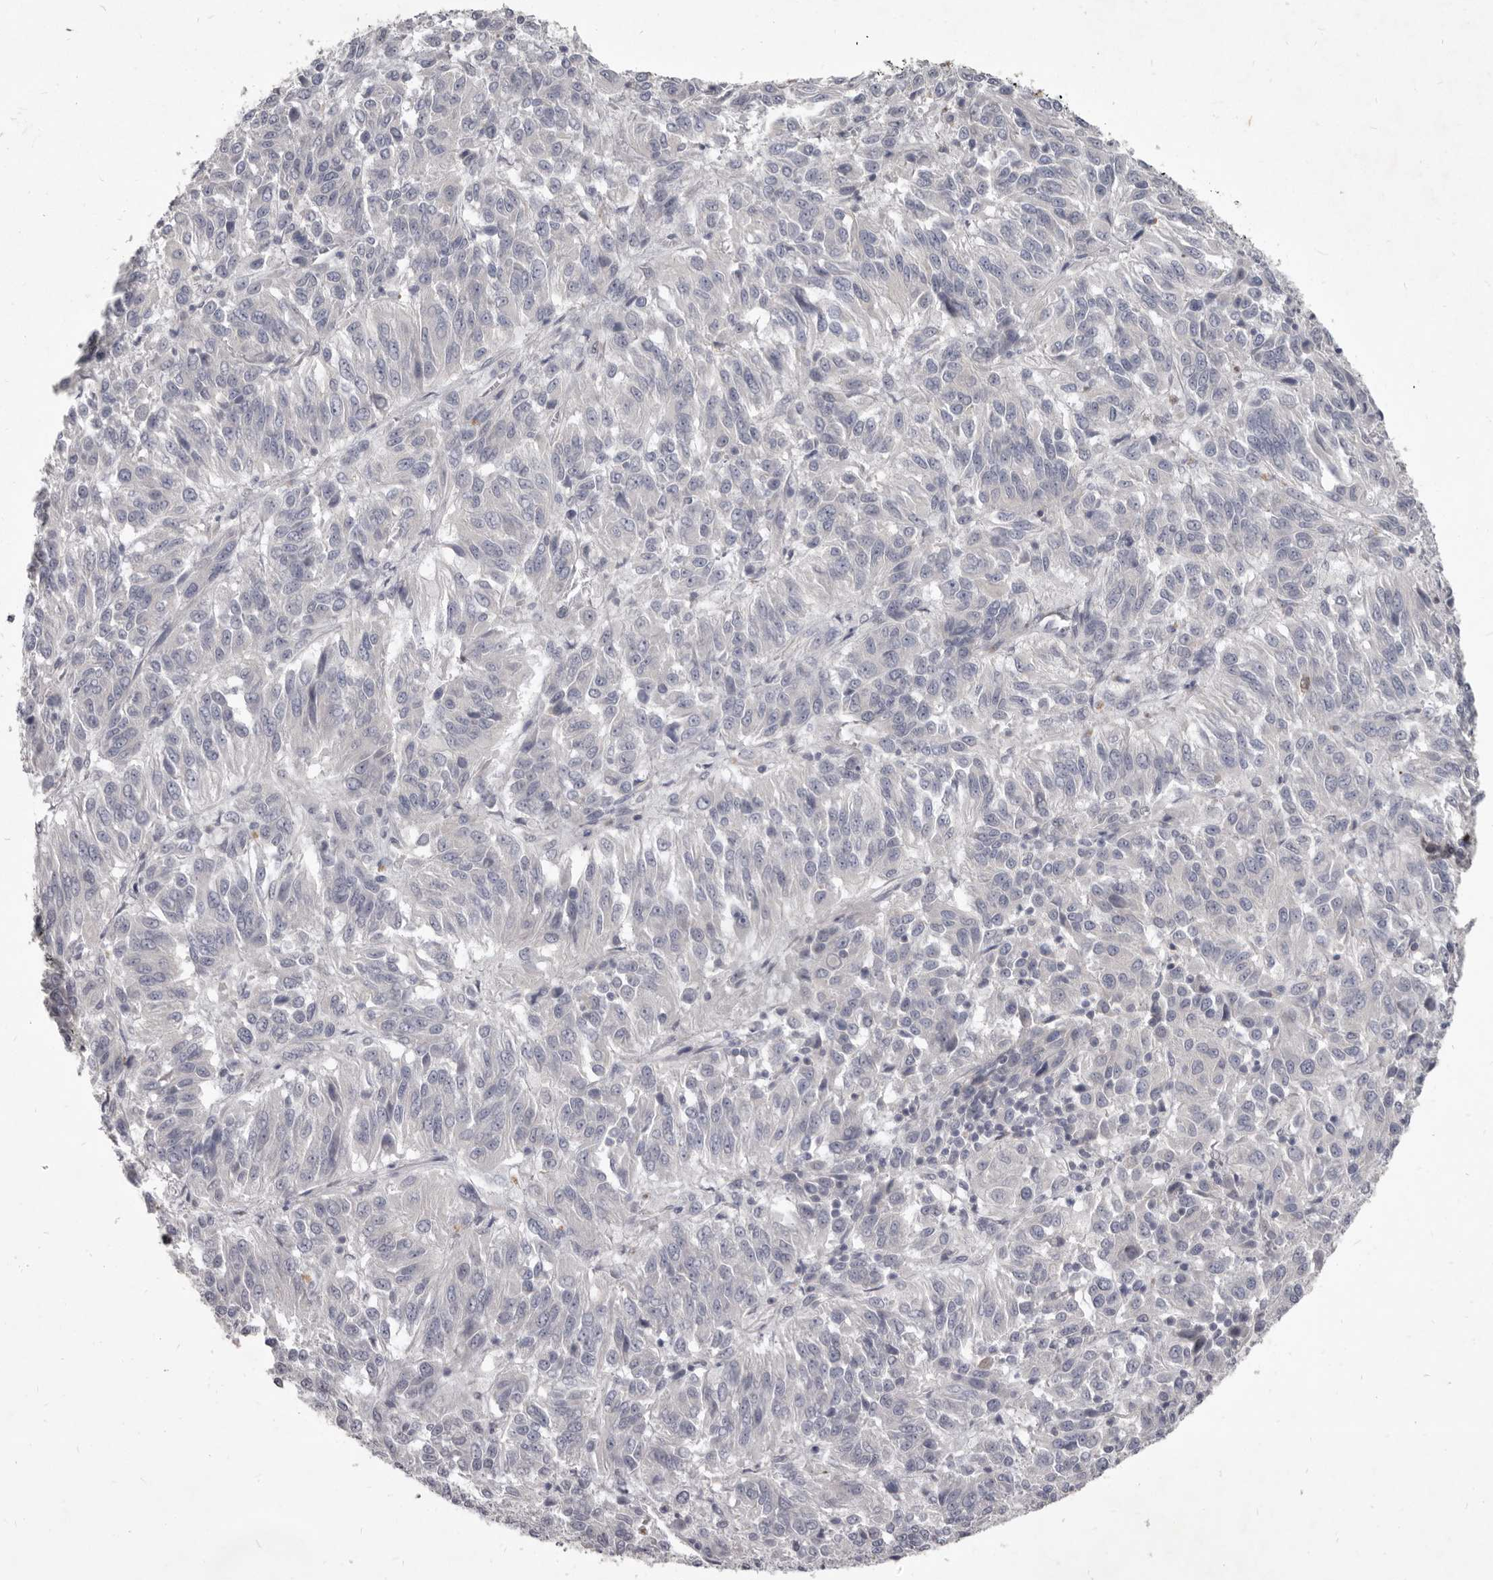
{"staining": {"intensity": "negative", "quantity": "none", "location": "none"}, "tissue": "melanoma", "cell_type": "Tumor cells", "image_type": "cancer", "snomed": [{"axis": "morphology", "description": "Malignant melanoma, Metastatic site"}, {"axis": "topography", "description": "Lung"}], "caption": "This image is of malignant melanoma (metastatic site) stained with IHC to label a protein in brown with the nuclei are counter-stained blue. There is no positivity in tumor cells.", "gene": "GSK3B", "patient": {"sex": "male", "age": 64}}